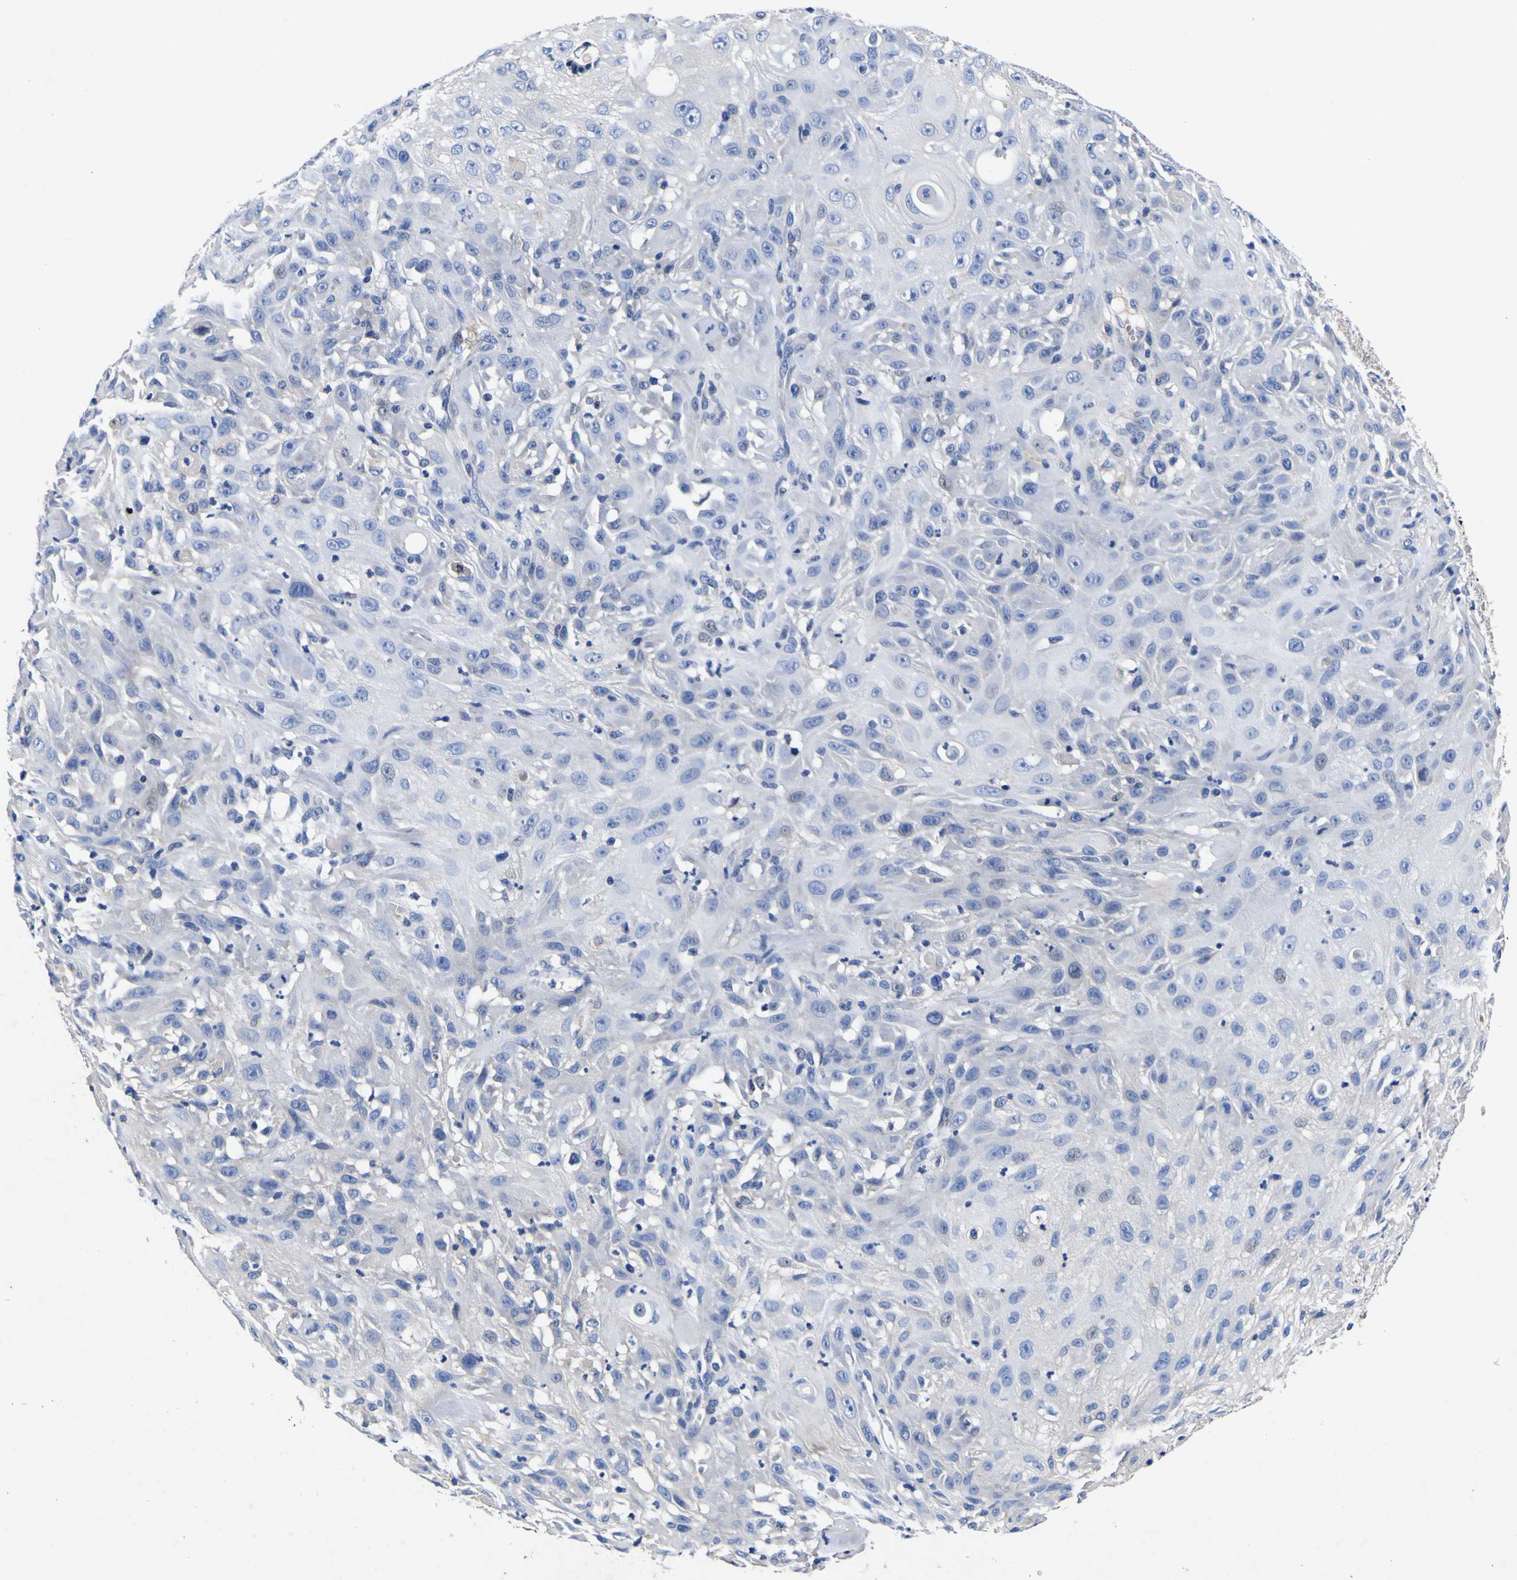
{"staining": {"intensity": "negative", "quantity": "none", "location": "none"}, "tissue": "skin cancer", "cell_type": "Tumor cells", "image_type": "cancer", "snomed": [{"axis": "morphology", "description": "Squamous cell carcinoma, NOS"}, {"axis": "topography", "description": "Skin"}], "caption": "High magnification brightfield microscopy of squamous cell carcinoma (skin) stained with DAB (3,3'-diaminobenzidine) (brown) and counterstained with hematoxylin (blue): tumor cells show no significant expression. The staining is performed using DAB brown chromogen with nuclei counter-stained in using hematoxylin.", "gene": "VASN", "patient": {"sex": "male", "age": 75}}